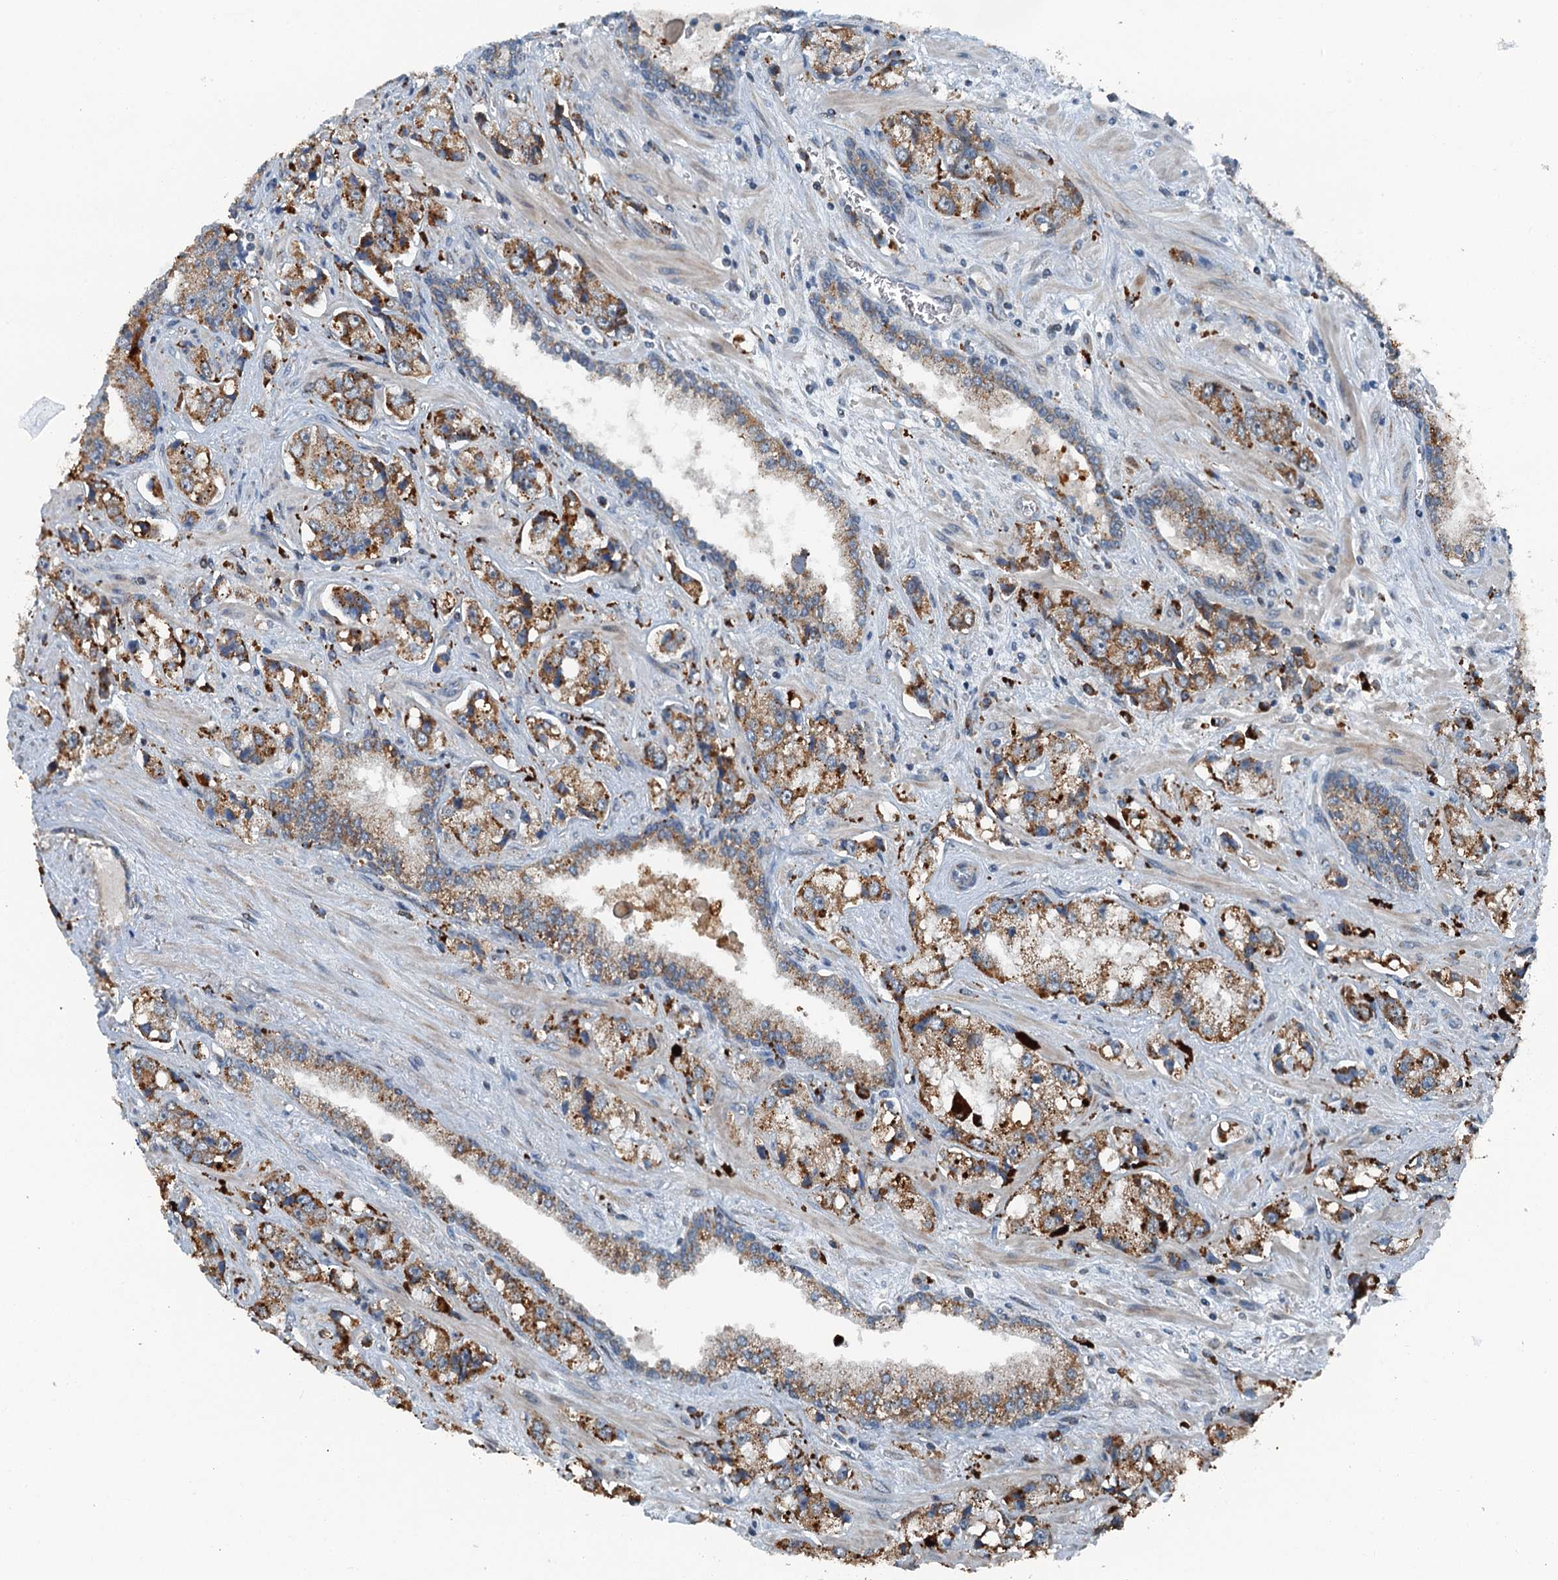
{"staining": {"intensity": "moderate", "quantity": ">75%", "location": "cytoplasmic/membranous"}, "tissue": "prostate cancer", "cell_type": "Tumor cells", "image_type": "cancer", "snomed": [{"axis": "morphology", "description": "Adenocarcinoma, High grade"}, {"axis": "topography", "description": "Prostate"}], "caption": "A photomicrograph of high-grade adenocarcinoma (prostate) stained for a protein demonstrates moderate cytoplasmic/membranous brown staining in tumor cells.", "gene": "BMERB1", "patient": {"sex": "male", "age": 74}}